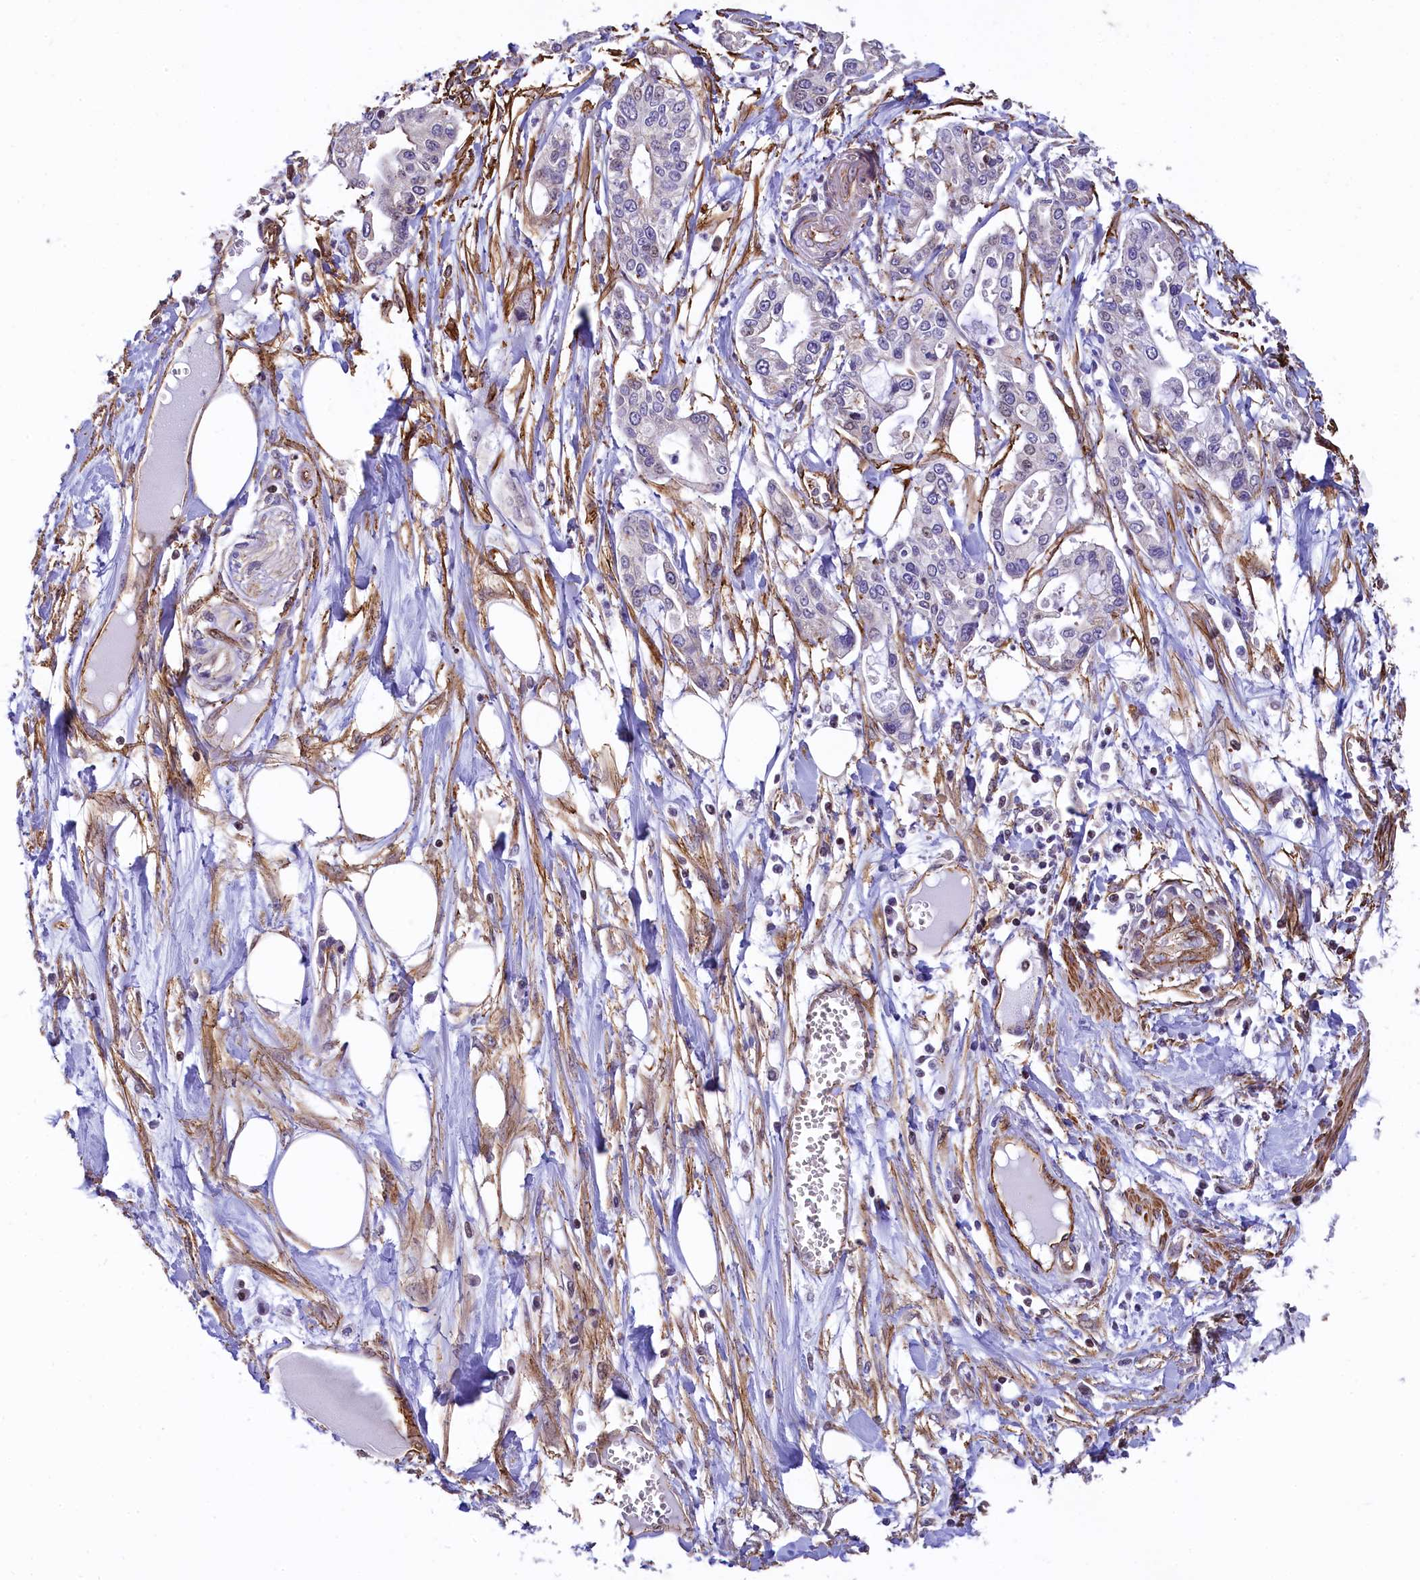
{"staining": {"intensity": "negative", "quantity": "none", "location": "none"}, "tissue": "pancreatic cancer", "cell_type": "Tumor cells", "image_type": "cancer", "snomed": [{"axis": "morphology", "description": "Adenocarcinoma, NOS"}, {"axis": "topography", "description": "Pancreas"}], "caption": "The photomicrograph shows no staining of tumor cells in pancreatic adenocarcinoma.", "gene": "ZNF2", "patient": {"sex": "male", "age": 68}}